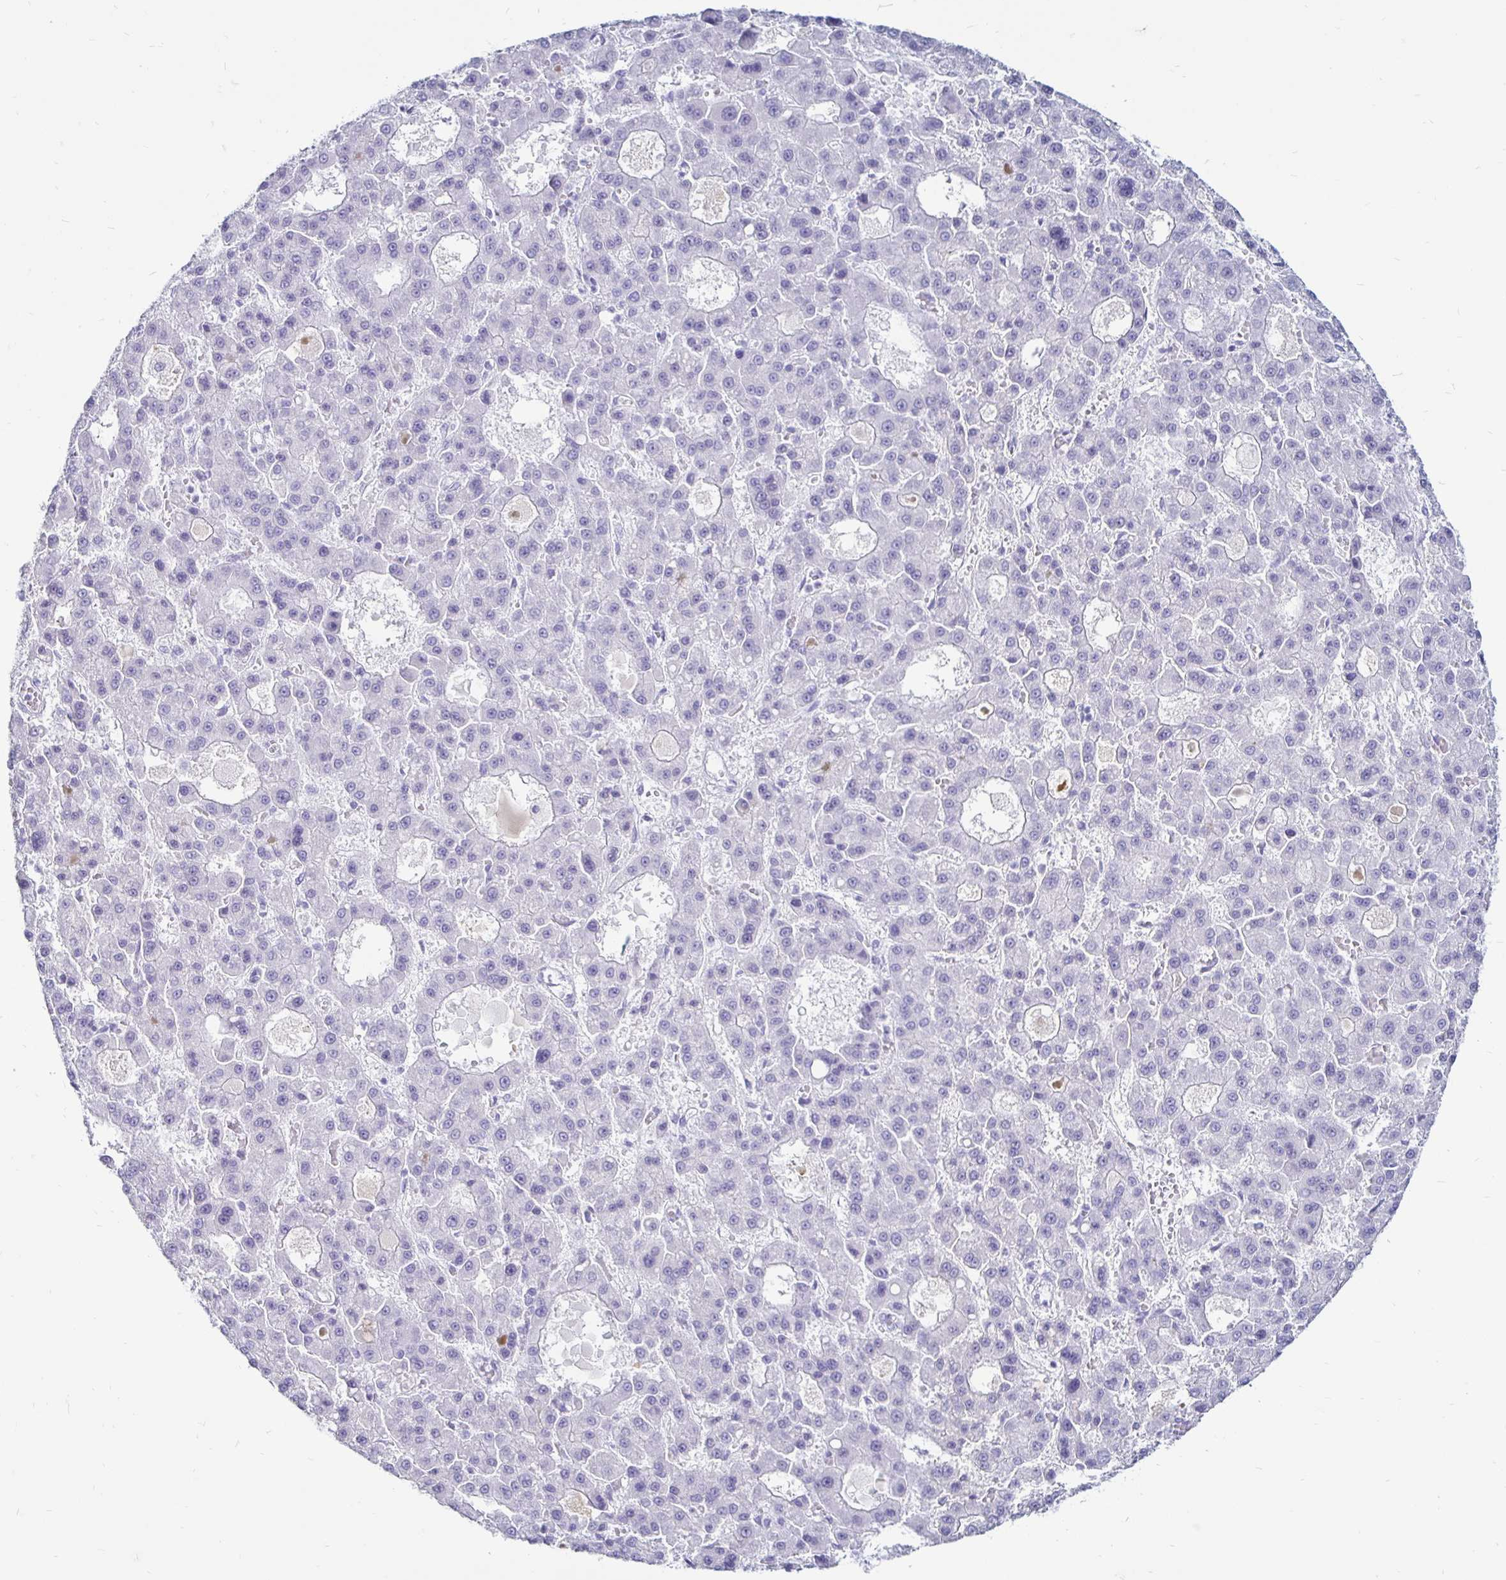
{"staining": {"intensity": "negative", "quantity": "none", "location": "none"}, "tissue": "liver cancer", "cell_type": "Tumor cells", "image_type": "cancer", "snomed": [{"axis": "morphology", "description": "Carcinoma, Hepatocellular, NOS"}, {"axis": "topography", "description": "Liver"}], "caption": "The image demonstrates no staining of tumor cells in liver cancer (hepatocellular carcinoma). (DAB (3,3'-diaminobenzidine) immunohistochemistry, high magnification).", "gene": "TIMP1", "patient": {"sex": "male", "age": 70}}